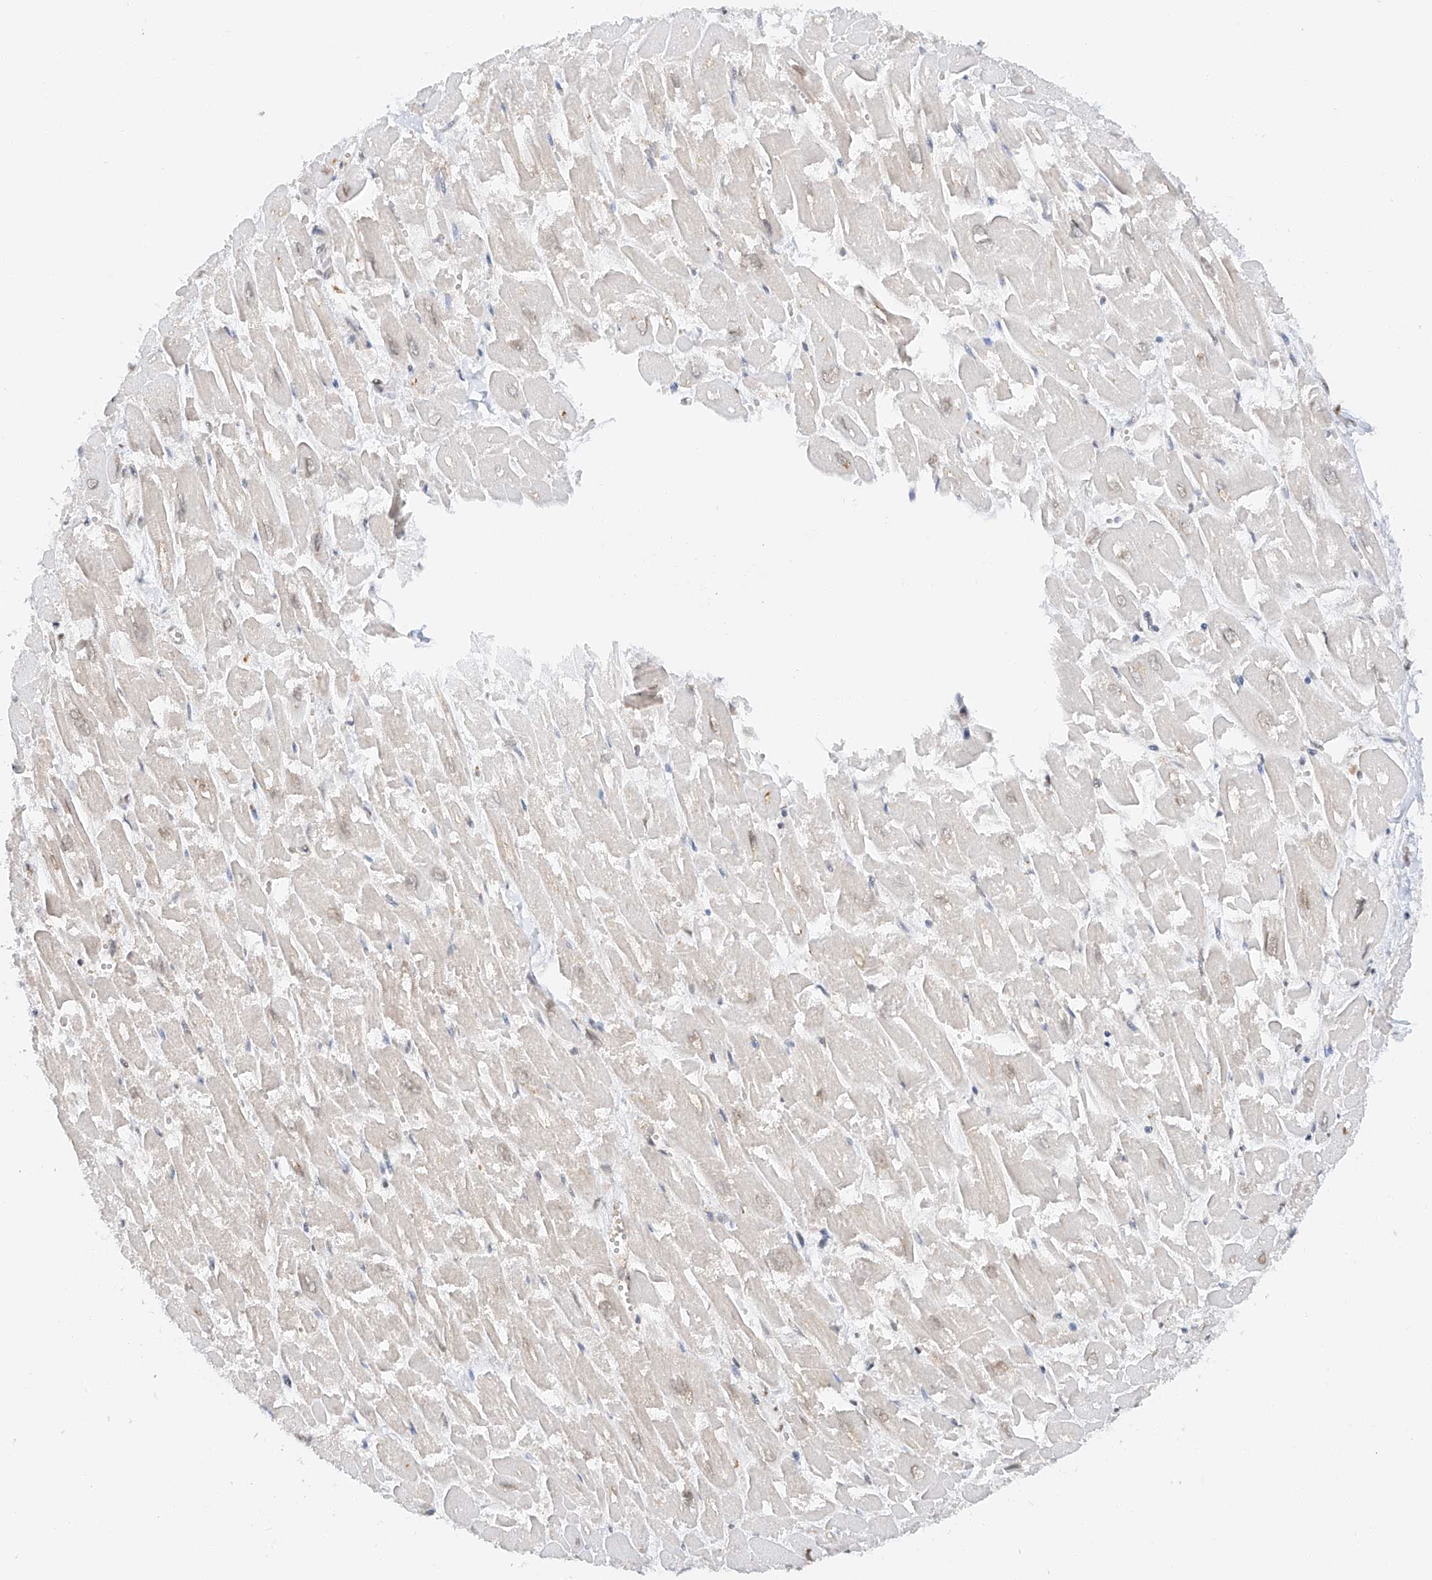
{"staining": {"intensity": "weak", "quantity": "<25%", "location": "cytoplasmic/membranous,nuclear"}, "tissue": "heart muscle", "cell_type": "Cardiomyocytes", "image_type": "normal", "snomed": [{"axis": "morphology", "description": "Normal tissue, NOS"}, {"axis": "topography", "description": "Heart"}], "caption": "An immunohistochemistry (IHC) photomicrograph of normal heart muscle is shown. There is no staining in cardiomyocytes of heart muscle.", "gene": "POGK", "patient": {"sex": "male", "age": 54}}